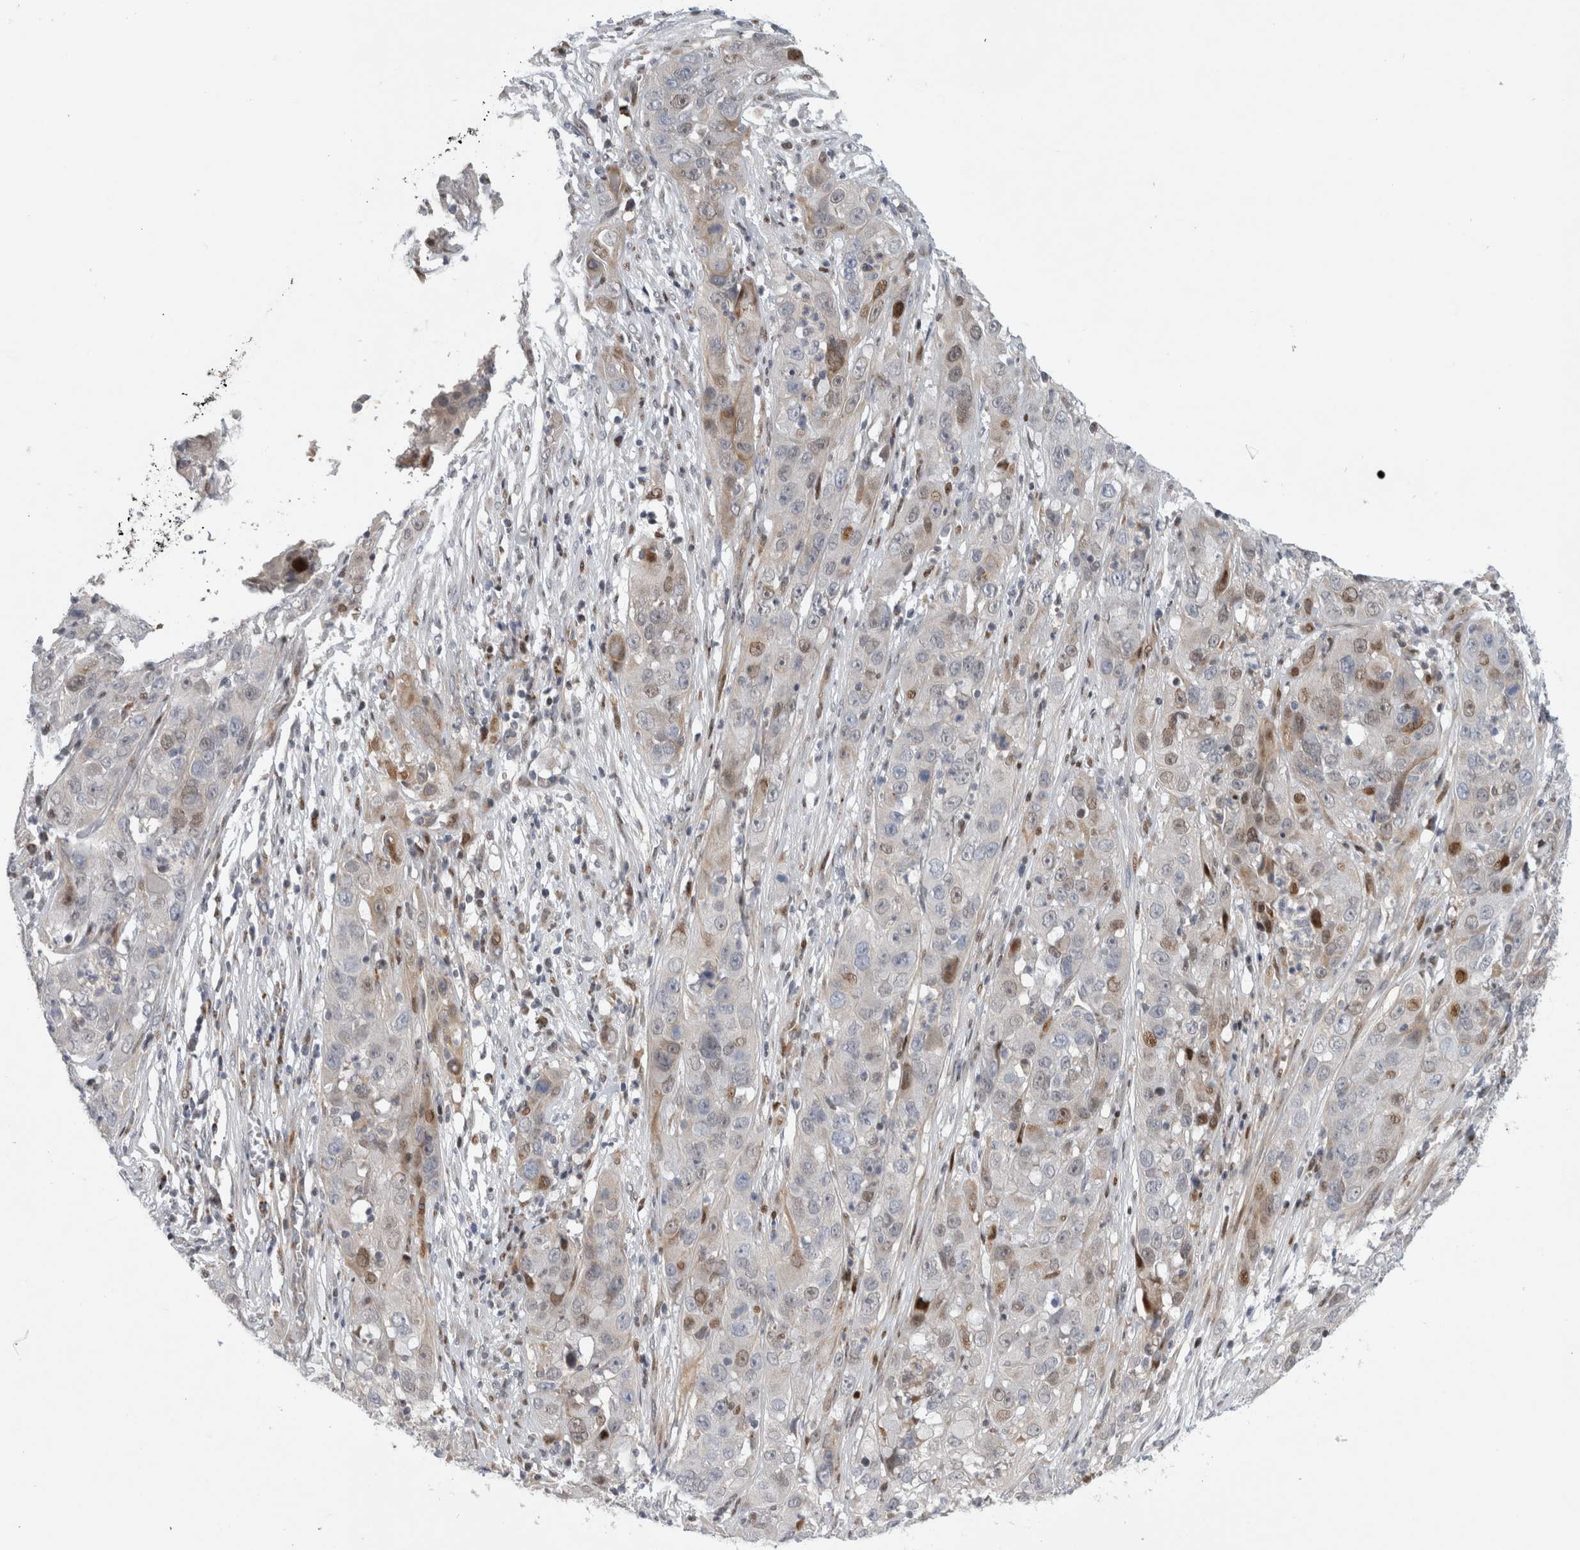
{"staining": {"intensity": "moderate", "quantity": "<25%", "location": "nuclear"}, "tissue": "cervical cancer", "cell_type": "Tumor cells", "image_type": "cancer", "snomed": [{"axis": "morphology", "description": "Squamous cell carcinoma, NOS"}, {"axis": "topography", "description": "Cervix"}], "caption": "There is low levels of moderate nuclear expression in tumor cells of cervical squamous cell carcinoma, as demonstrated by immunohistochemical staining (brown color).", "gene": "RBM48", "patient": {"sex": "female", "age": 32}}